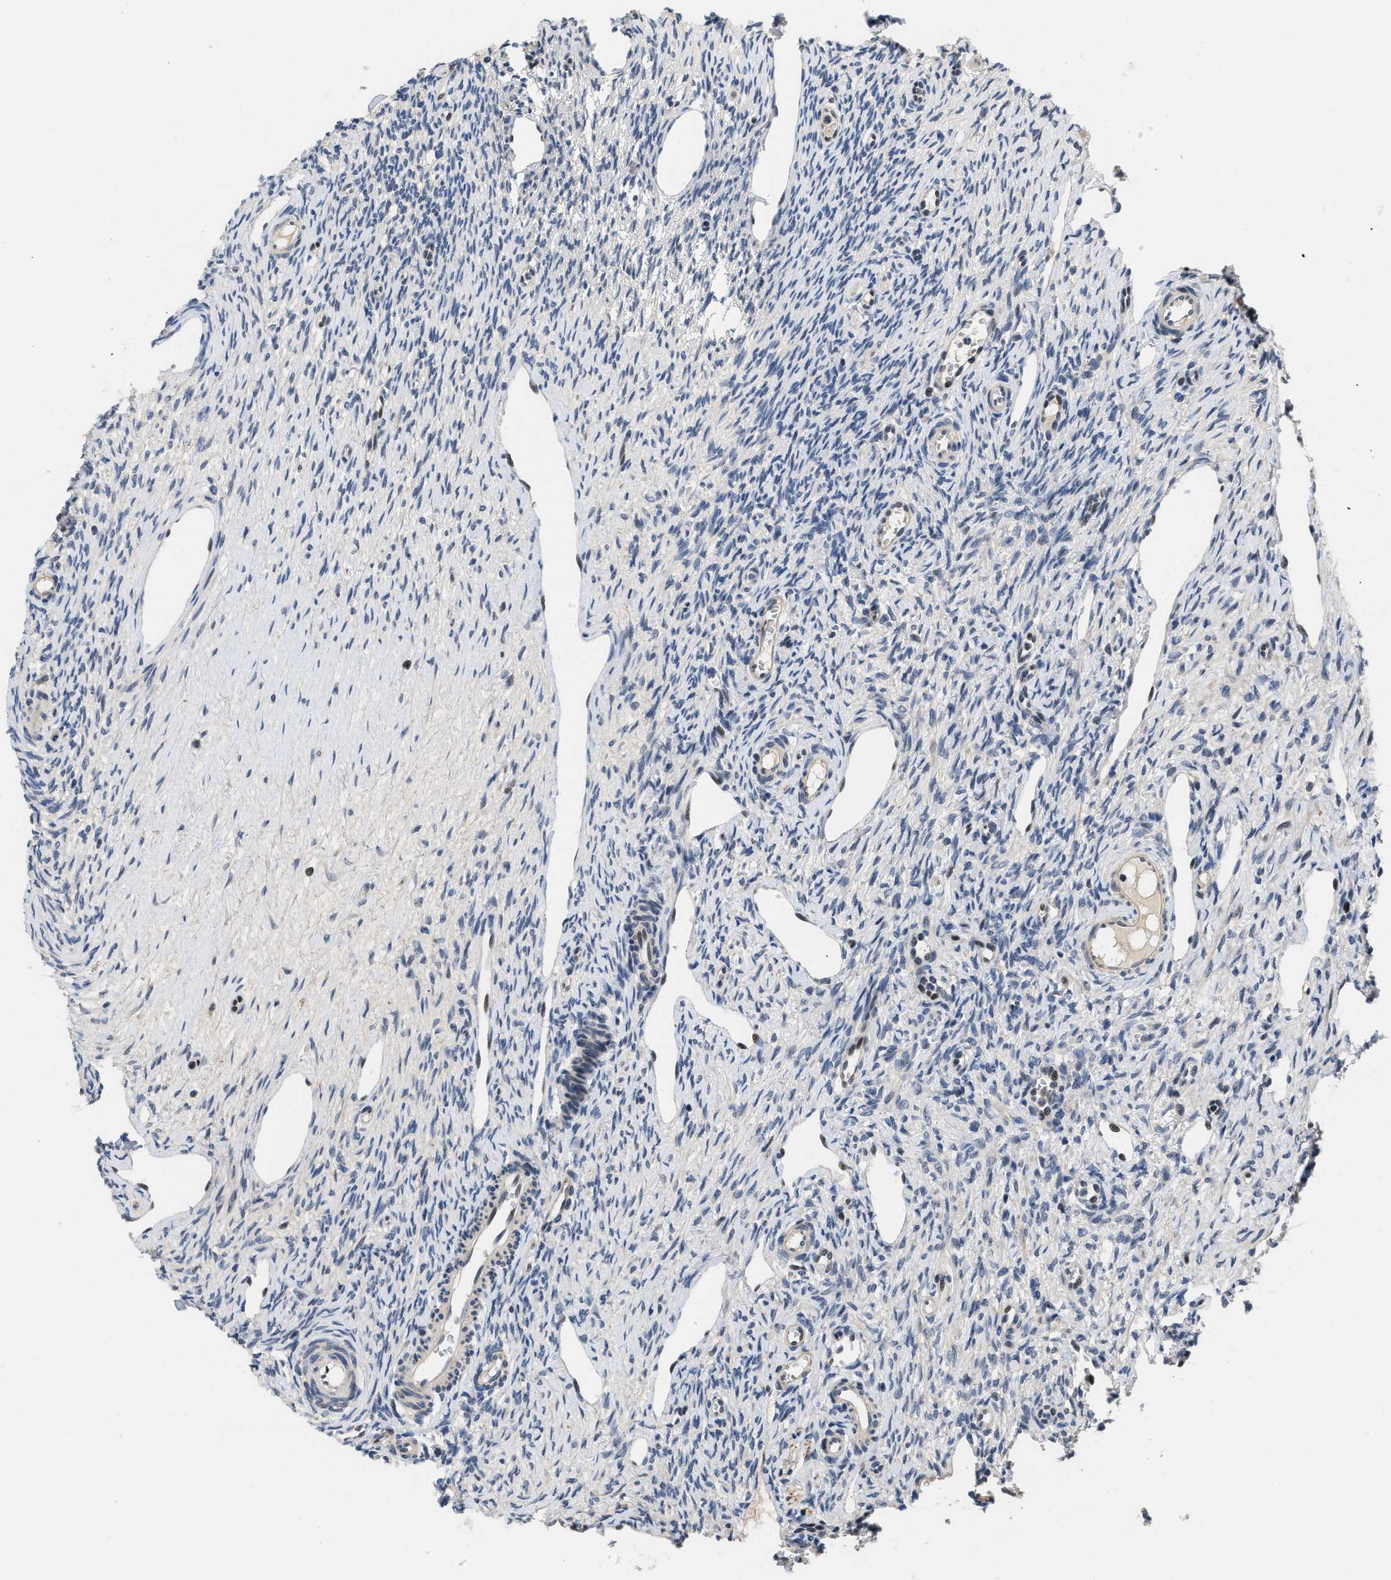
{"staining": {"intensity": "negative", "quantity": "none", "location": "none"}, "tissue": "ovary", "cell_type": "Follicle cells", "image_type": "normal", "snomed": [{"axis": "morphology", "description": "Normal tissue, NOS"}, {"axis": "topography", "description": "Ovary"}], "caption": "Immunohistochemistry (IHC) micrograph of normal ovary: ovary stained with DAB reveals no significant protein expression in follicle cells.", "gene": "VIP", "patient": {"sex": "female", "age": 33}}